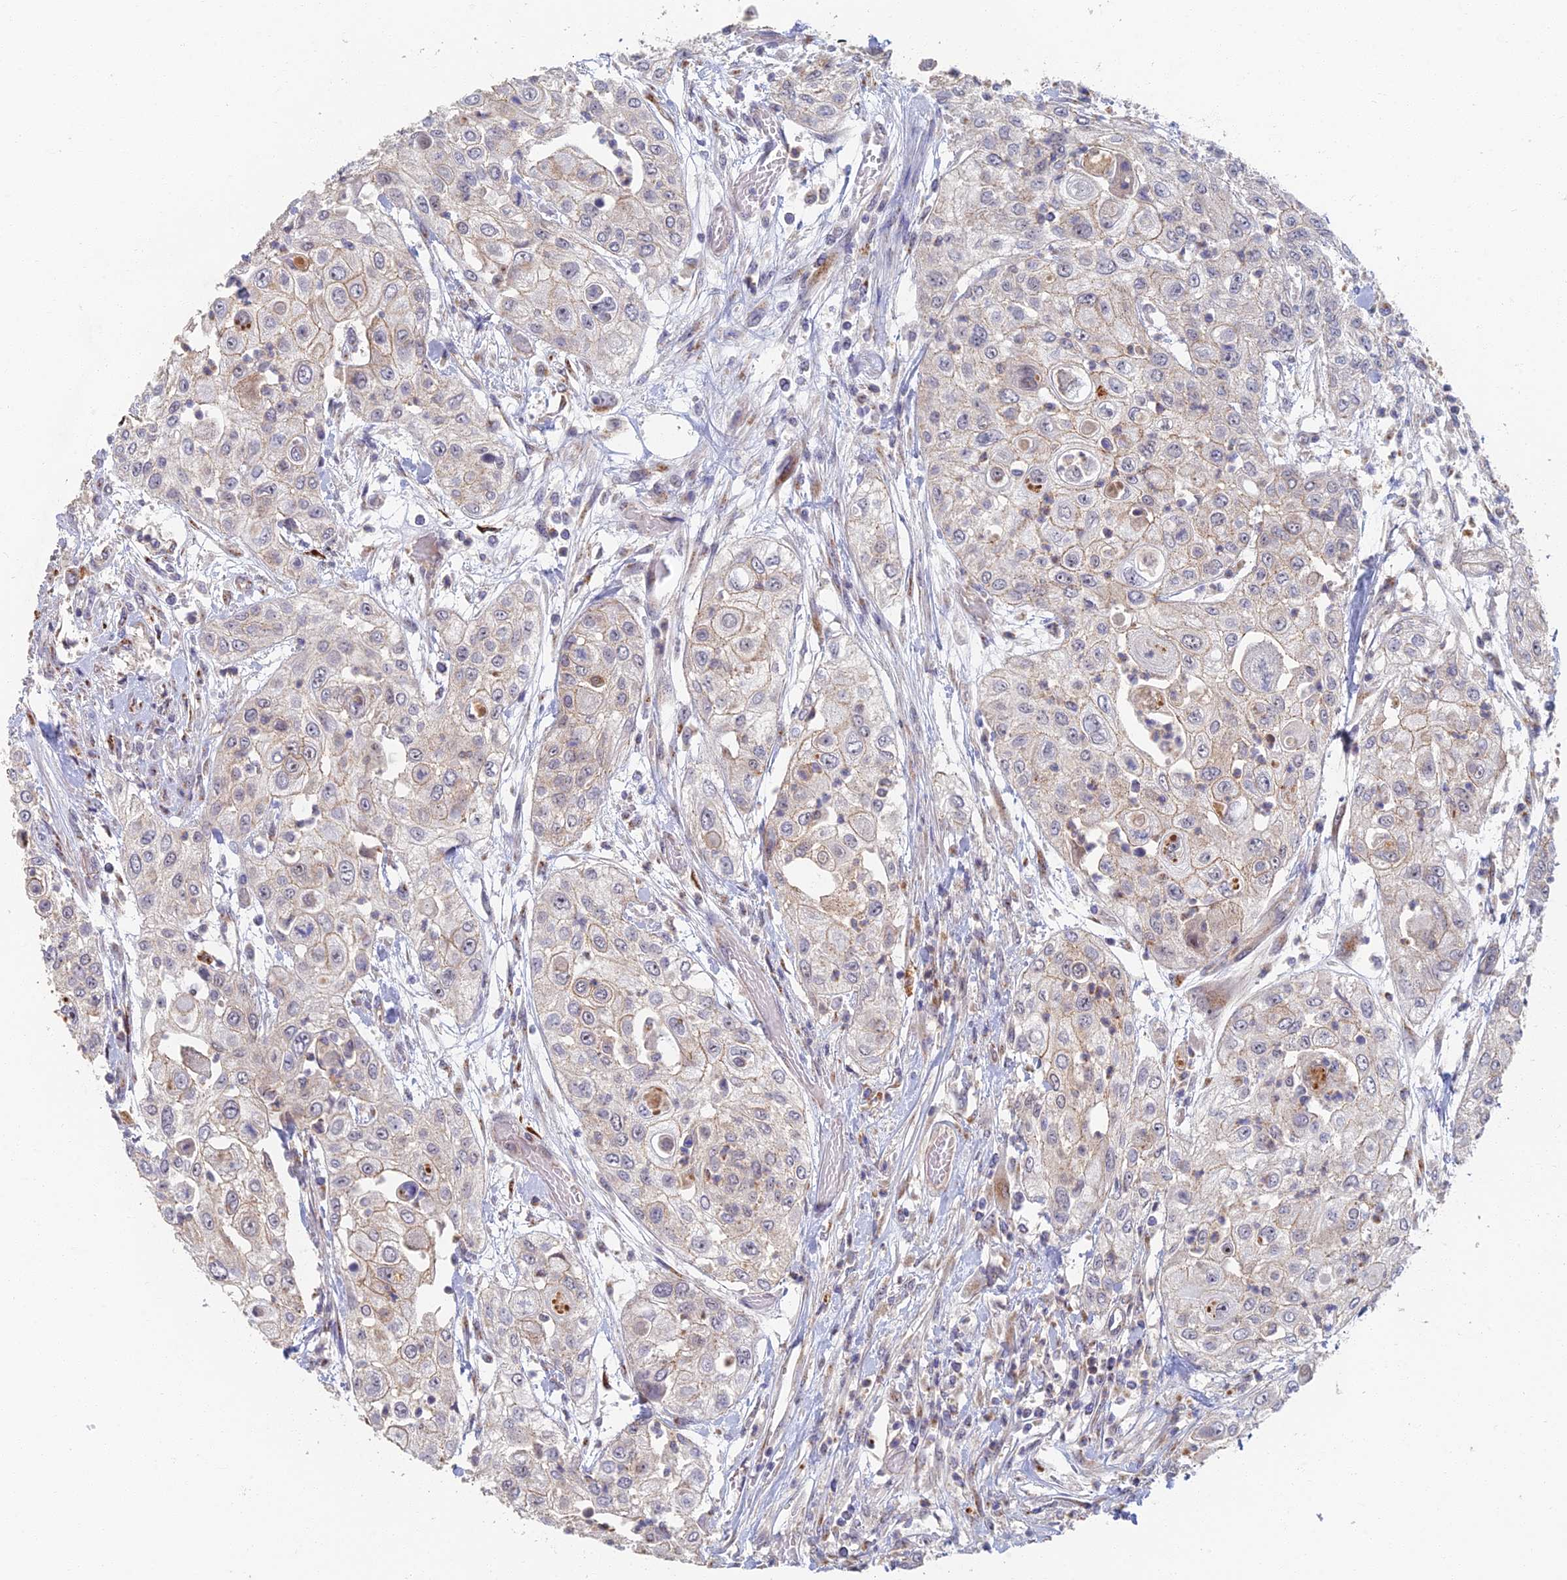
{"staining": {"intensity": "weak", "quantity": "<25%", "location": "cytoplasmic/membranous"}, "tissue": "urothelial cancer", "cell_type": "Tumor cells", "image_type": "cancer", "snomed": [{"axis": "morphology", "description": "Urothelial carcinoma, High grade"}, {"axis": "topography", "description": "Urinary bladder"}], "caption": "This is a histopathology image of immunohistochemistry staining of high-grade urothelial carcinoma, which shows no staining in tumor cells. Nuclei are stained in blue.", "gene": "GPATCH1", "patient": {"sex": "female", "age": 79}}